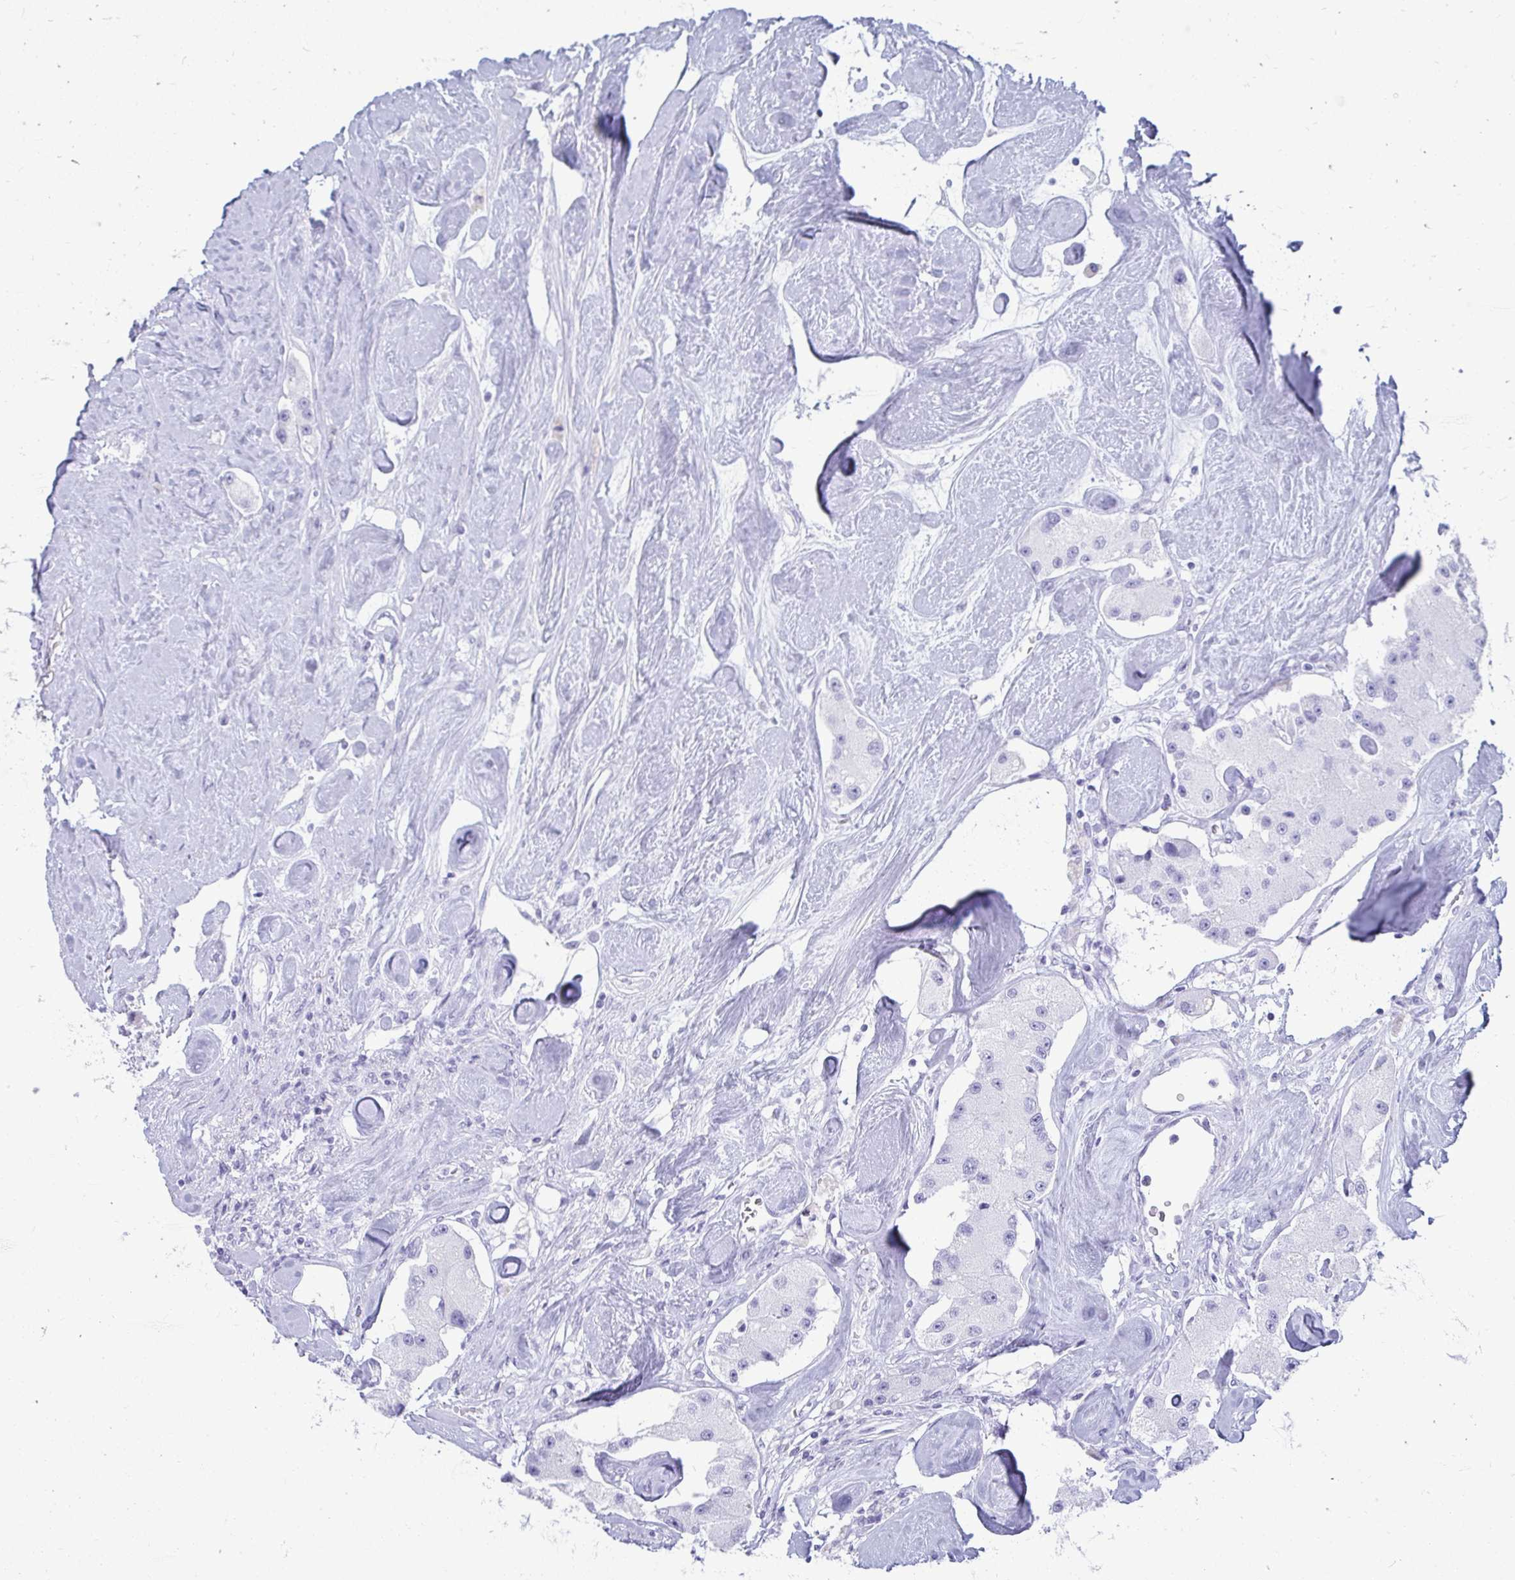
{"staining": {"intensity": "negative", "quantity": "none", "location": "none"}, "tissue": "carcinoid", "cell_type": "Tumor cells", "image_type": "cancer", "snomed": [{"axis": "morphology", "description": "Carcinoid, malignant, NOS"}, {"axis": "topography", "description": "Pancreas"}], "caption": "Tumor cells show no significant protein staining in carcinoid.", "gene": "OR10R2", "patient": {"sex": "male", "age": 41}}